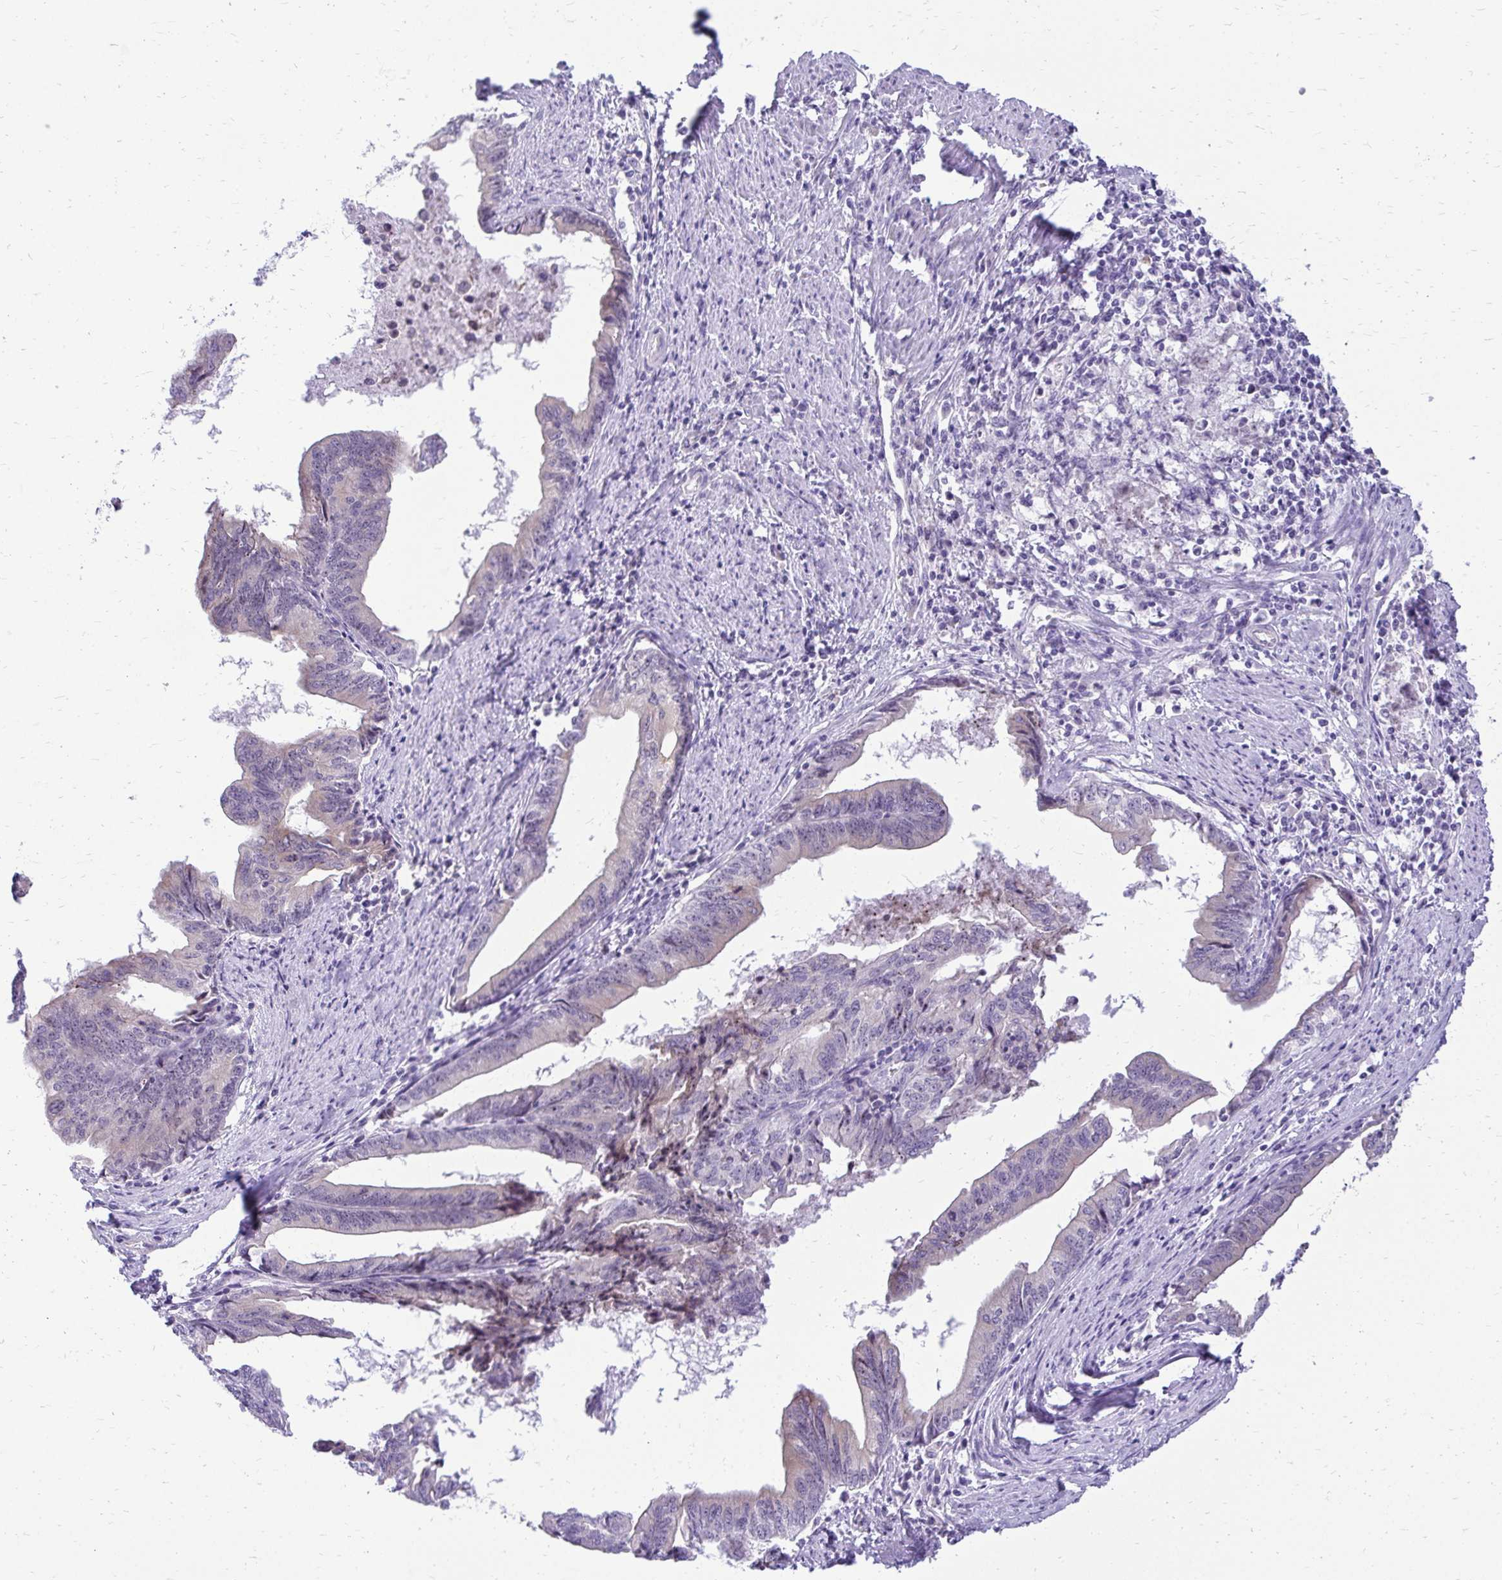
{"staining": {"intensity": "negative", "quantity": "none", "location": "none"}, "tissue": "endometrial cancer", "cell_type": "Tumor cells", "image_type": "cancer", "snomed": [{"axis": "morphology", "description": "Adenocarcinoma, NOS"}, {"axis": "topography", "description": "Endometrium"}], "caption": "Endometrial cancer was stained to show a protein in brown. There is no significant staining in tumor cells. (Stains: DAB immunohistochemistry (IHC) with hematoxylin counter stain, Microscopy: brightfield microscopy at high magnification).", "gene": "NIFK", "patient": {"sex": "female", "age": 65}}